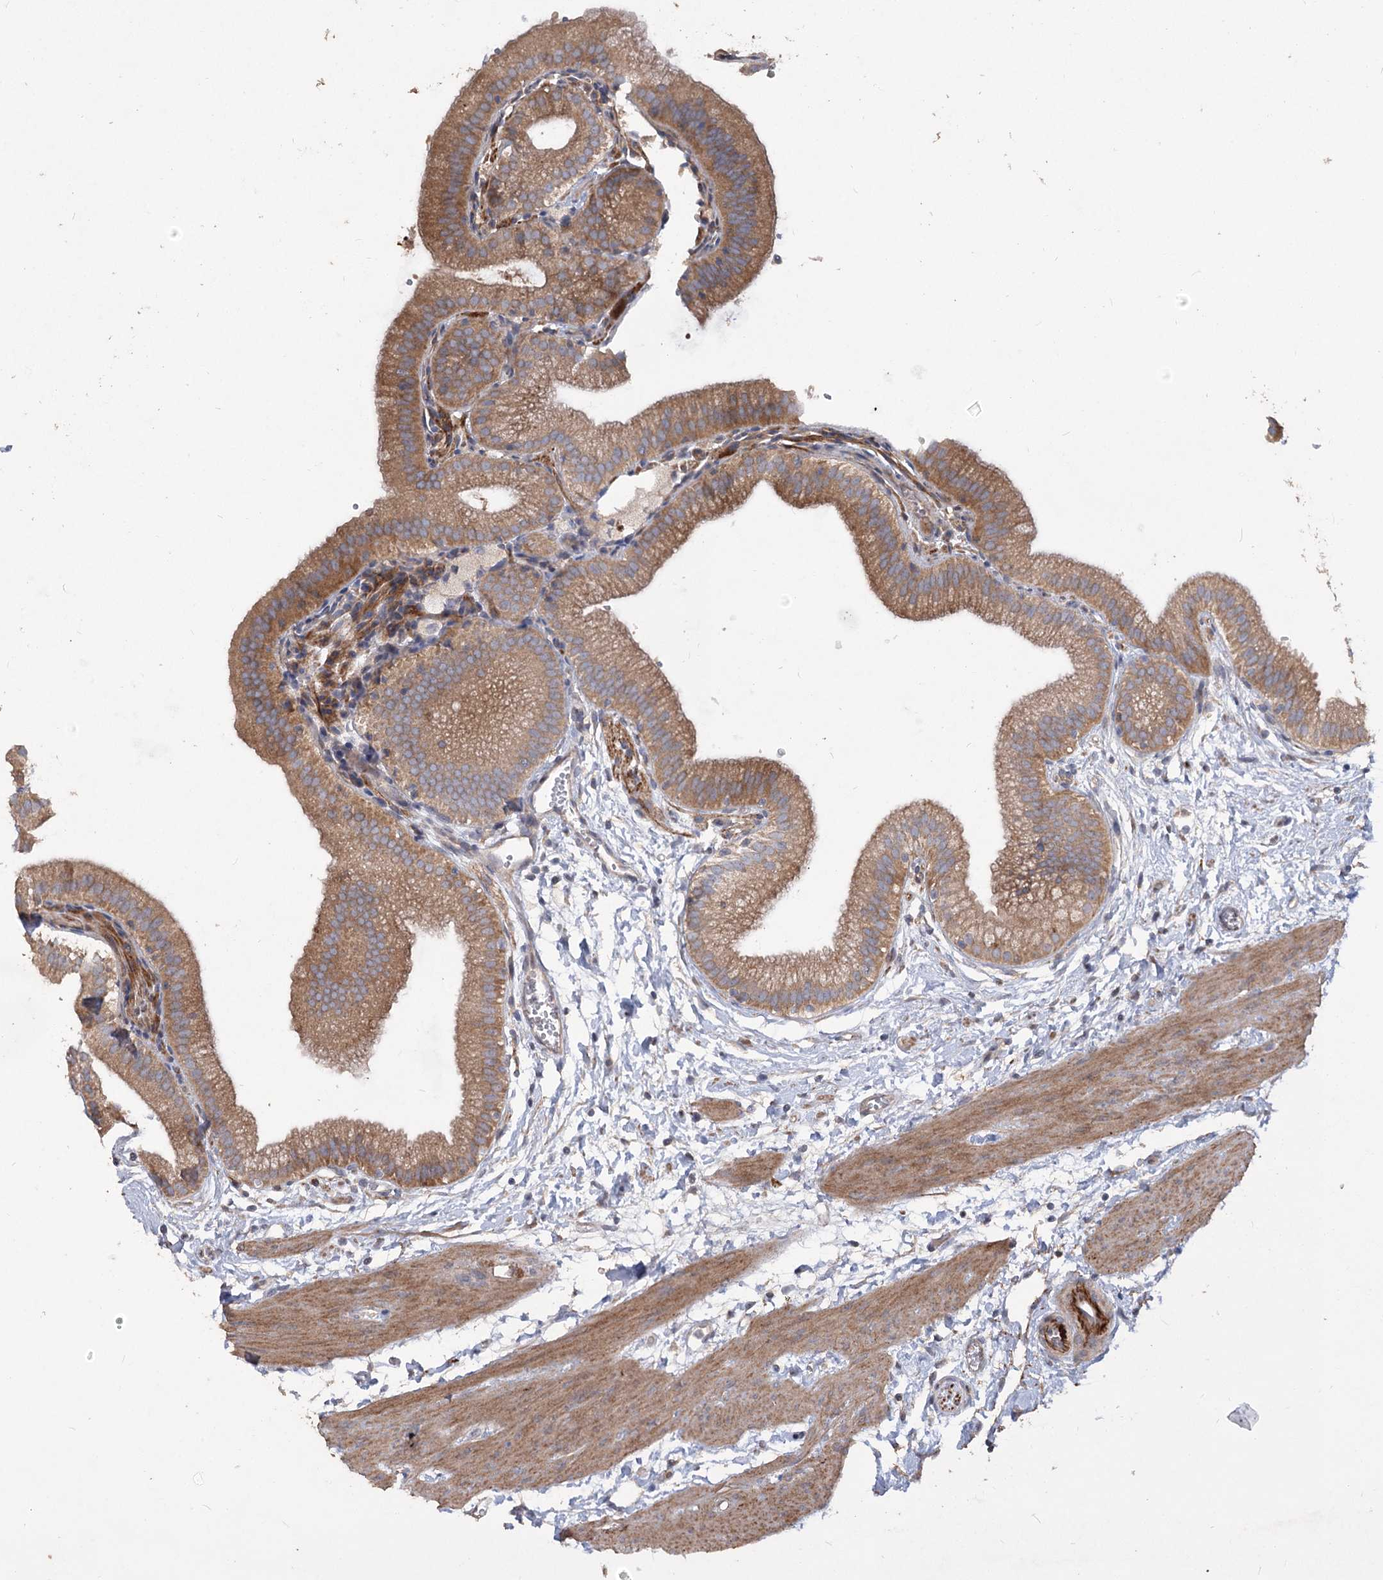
{"staining": {"intensity": "moderate", "quantity": ">75%", "location": "cytoplasmic/membranous"}, "tissue": "gallbladder", "cell_type": "Glandular cells", "image_type": "normal", "snomed": [{"axis": "morphology", "description": "Normal tissue, NOS"}, {"axis": "topography", "description": "Gallbladder"}], "caption": "Gallbladder stained for a protein (brown) exhibits moderate cytoplasmic/membranous positive expression in about >75% of glandular cells.", "gene": "RIN2", "patient": {"sex": "male", "age": 55}}